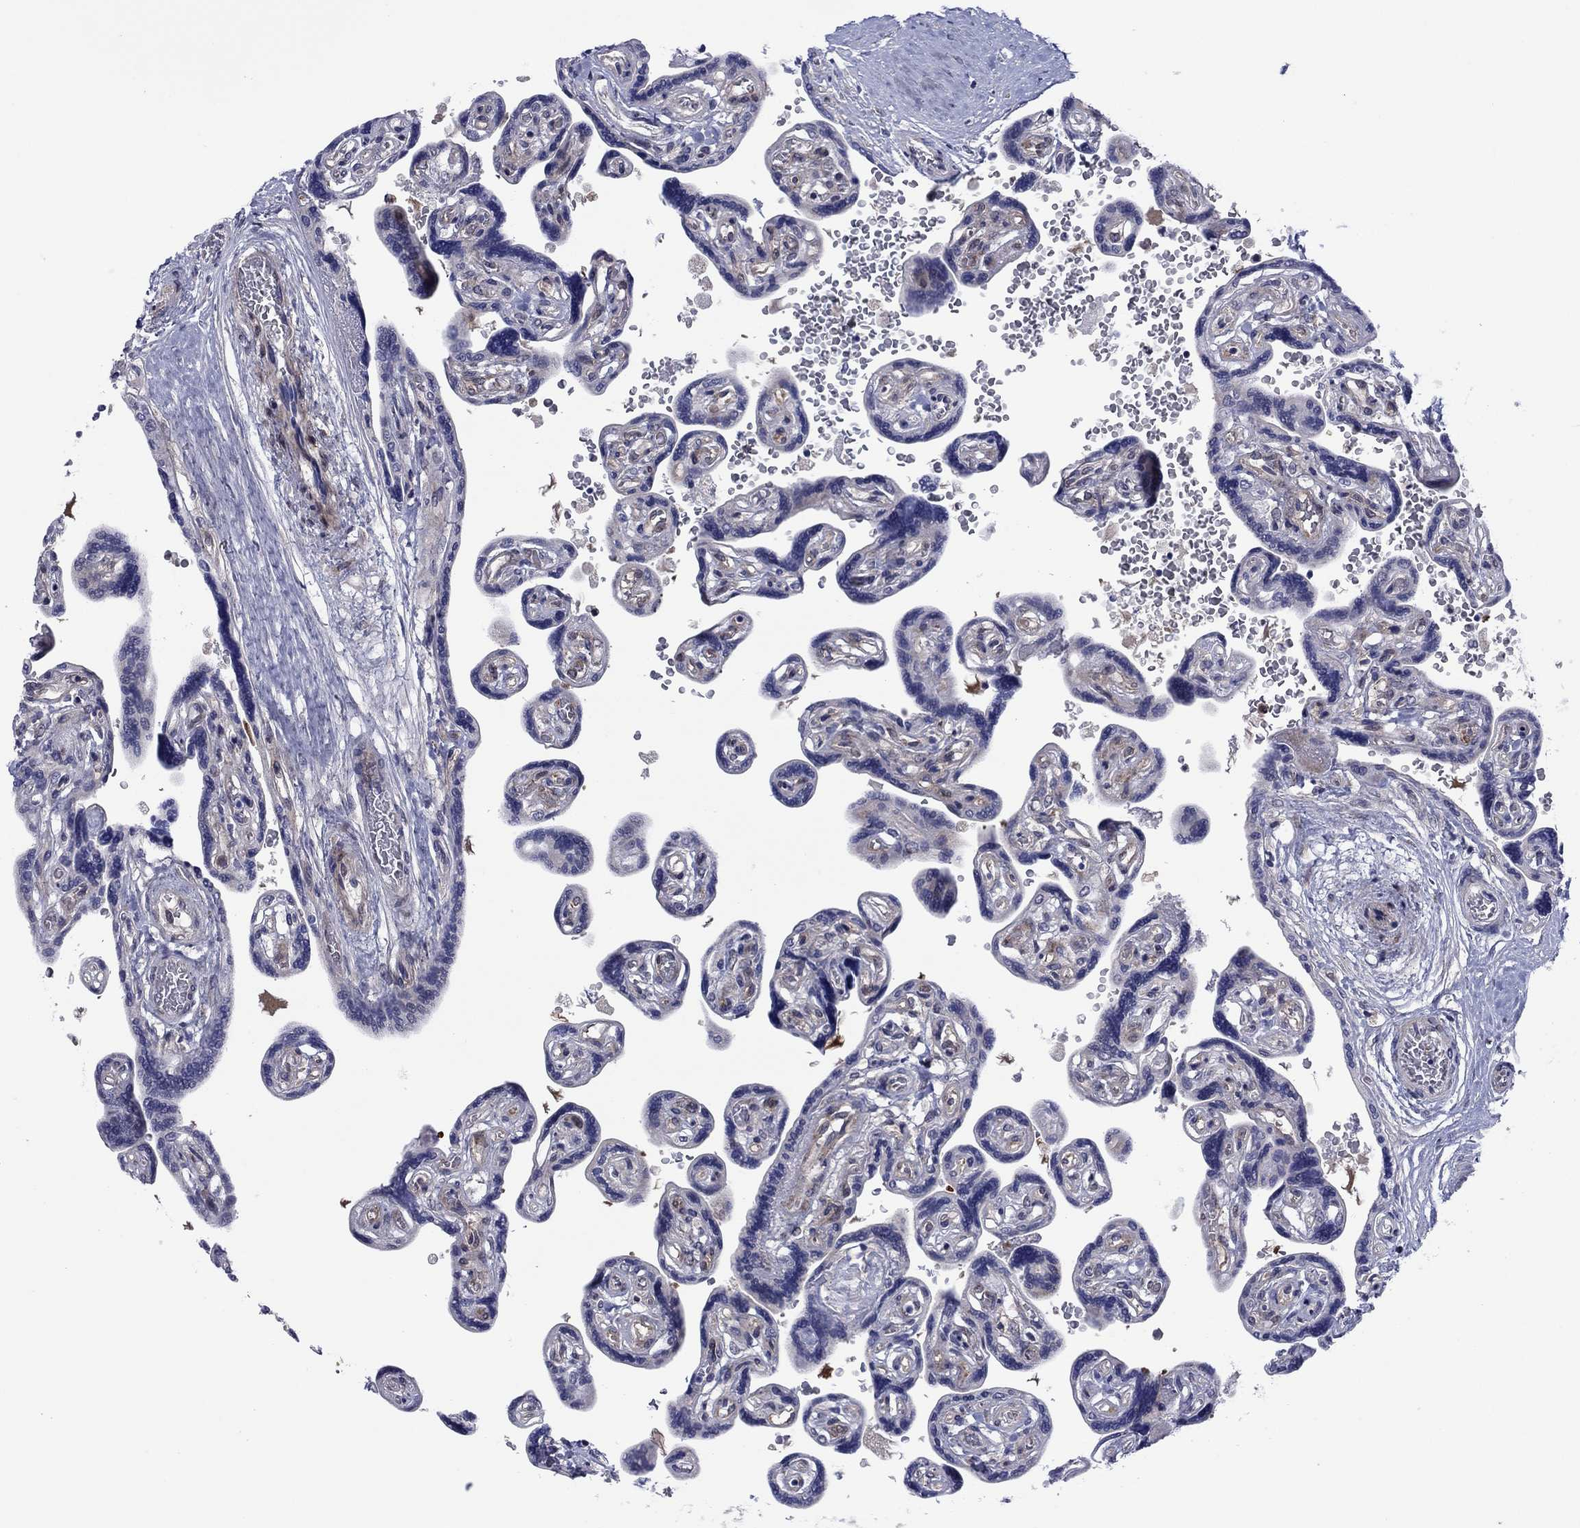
{"staining": {"intensity": "weak", "quantity": ">75%", "location": "cytoplasmic/membranous"}, "tissue": "placenta", "cell_type": "Decidual cells", "image_type": "normal", "snomed": [{"axis": "morphology", "description": "Normal tissue, NOS"}, {"axis": "topography", "description": "Placenta"}], "caption": "Placenta stained with IHC shows weak cytoplasmic/membranous staining in approximately >75% of decidual cells.", "gene": "GPR155", "patient": {"sex": "female", "age": 32}}